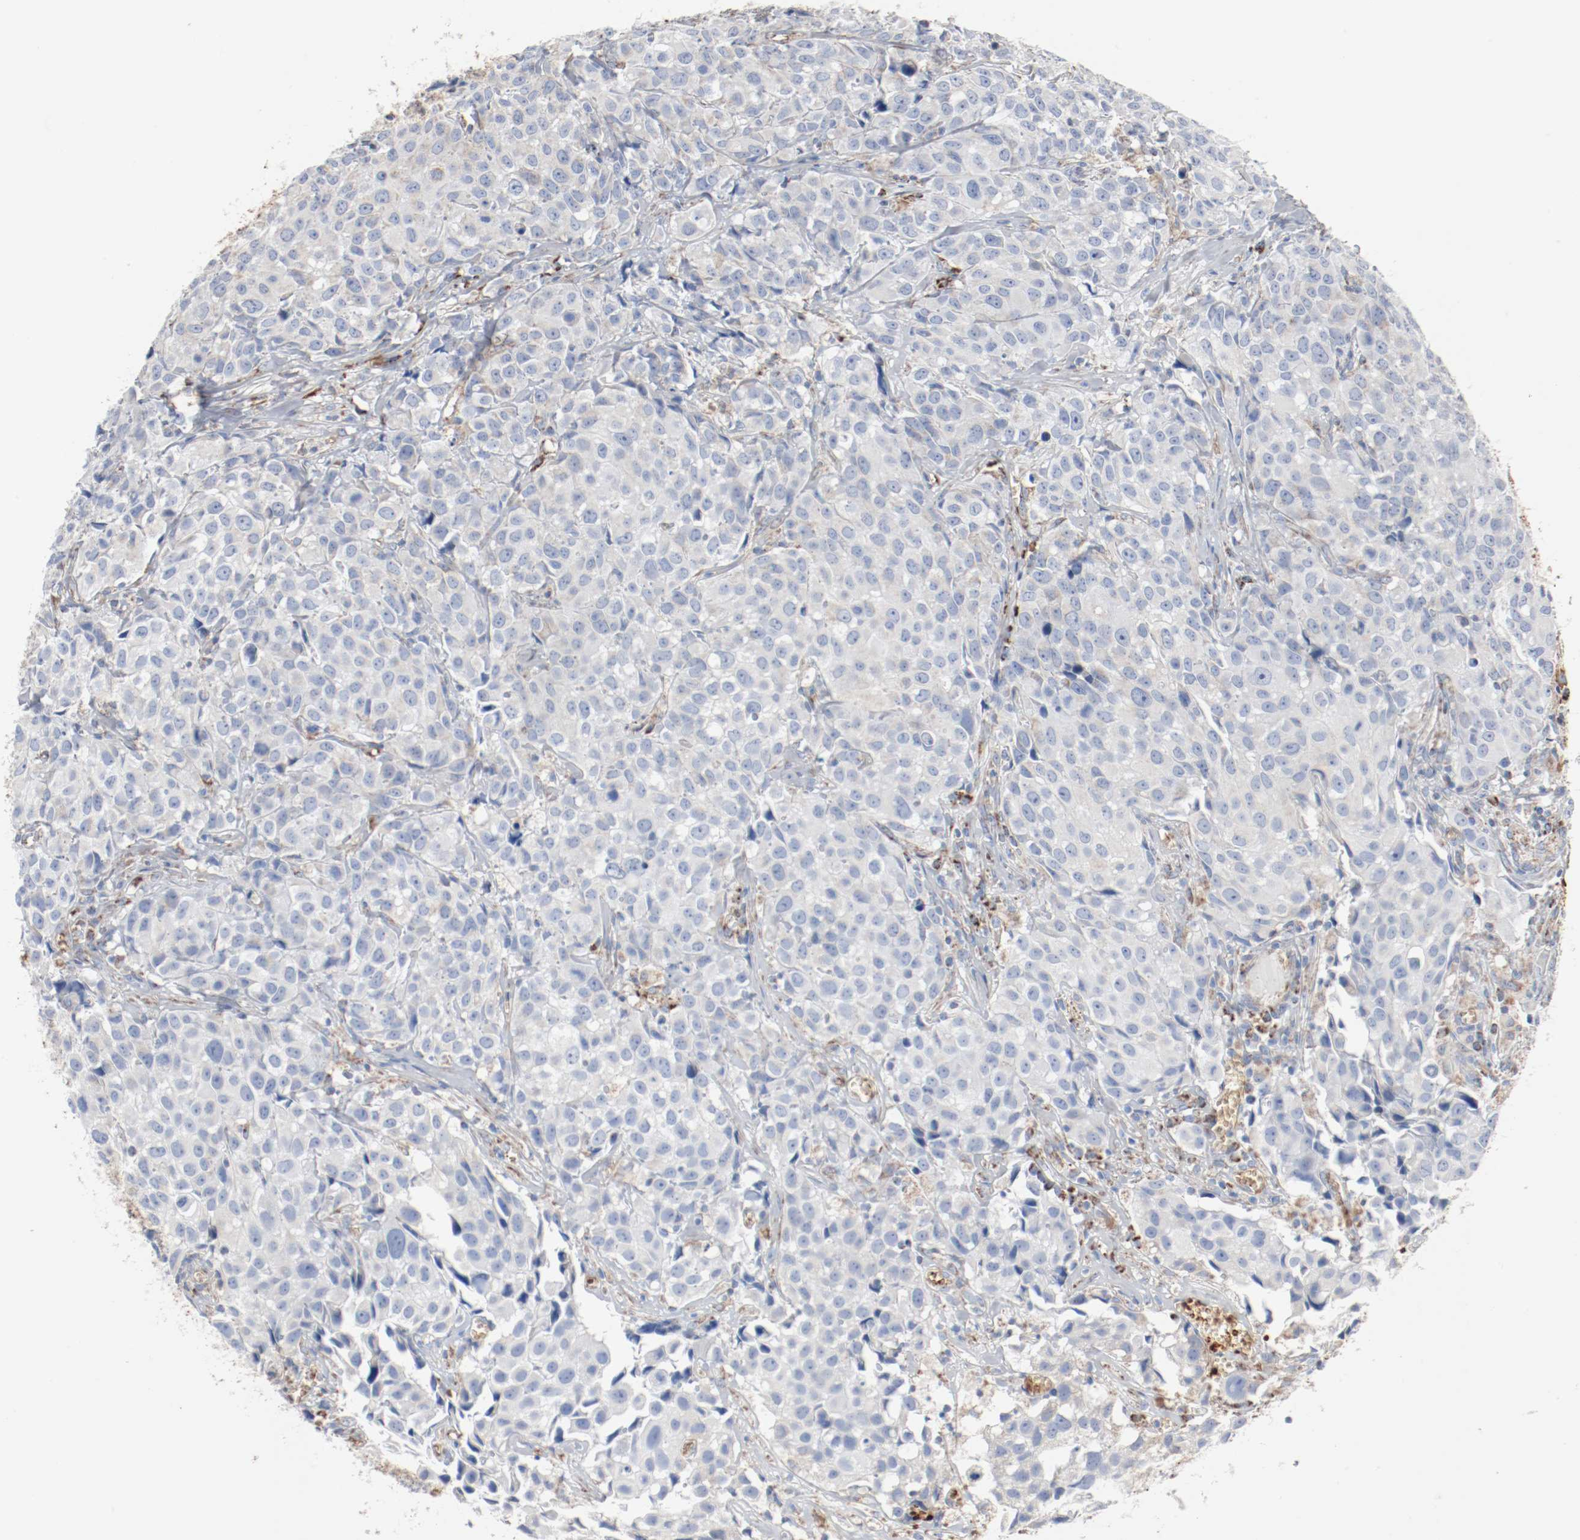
{"staining": {"intensity": "negative", "quantity": "none", "location": "none"}, "tissue": "urothelial cancer", "cell_type": "Tumor cells", "image_type": "cancer", "snomed": [{"axis": "morphology", "description": "Urothelial carcinoma, High grade"}, {"axis": "topography", "description": "Urinary bladder"}], "caption": "Human high-grade urothelial carcinoma stained for a protein using immunohistochemistry exhibits no positivity in tumor cells.", "gene": "NDUFB8", "patient": {"sex": "female", "age": 75}}